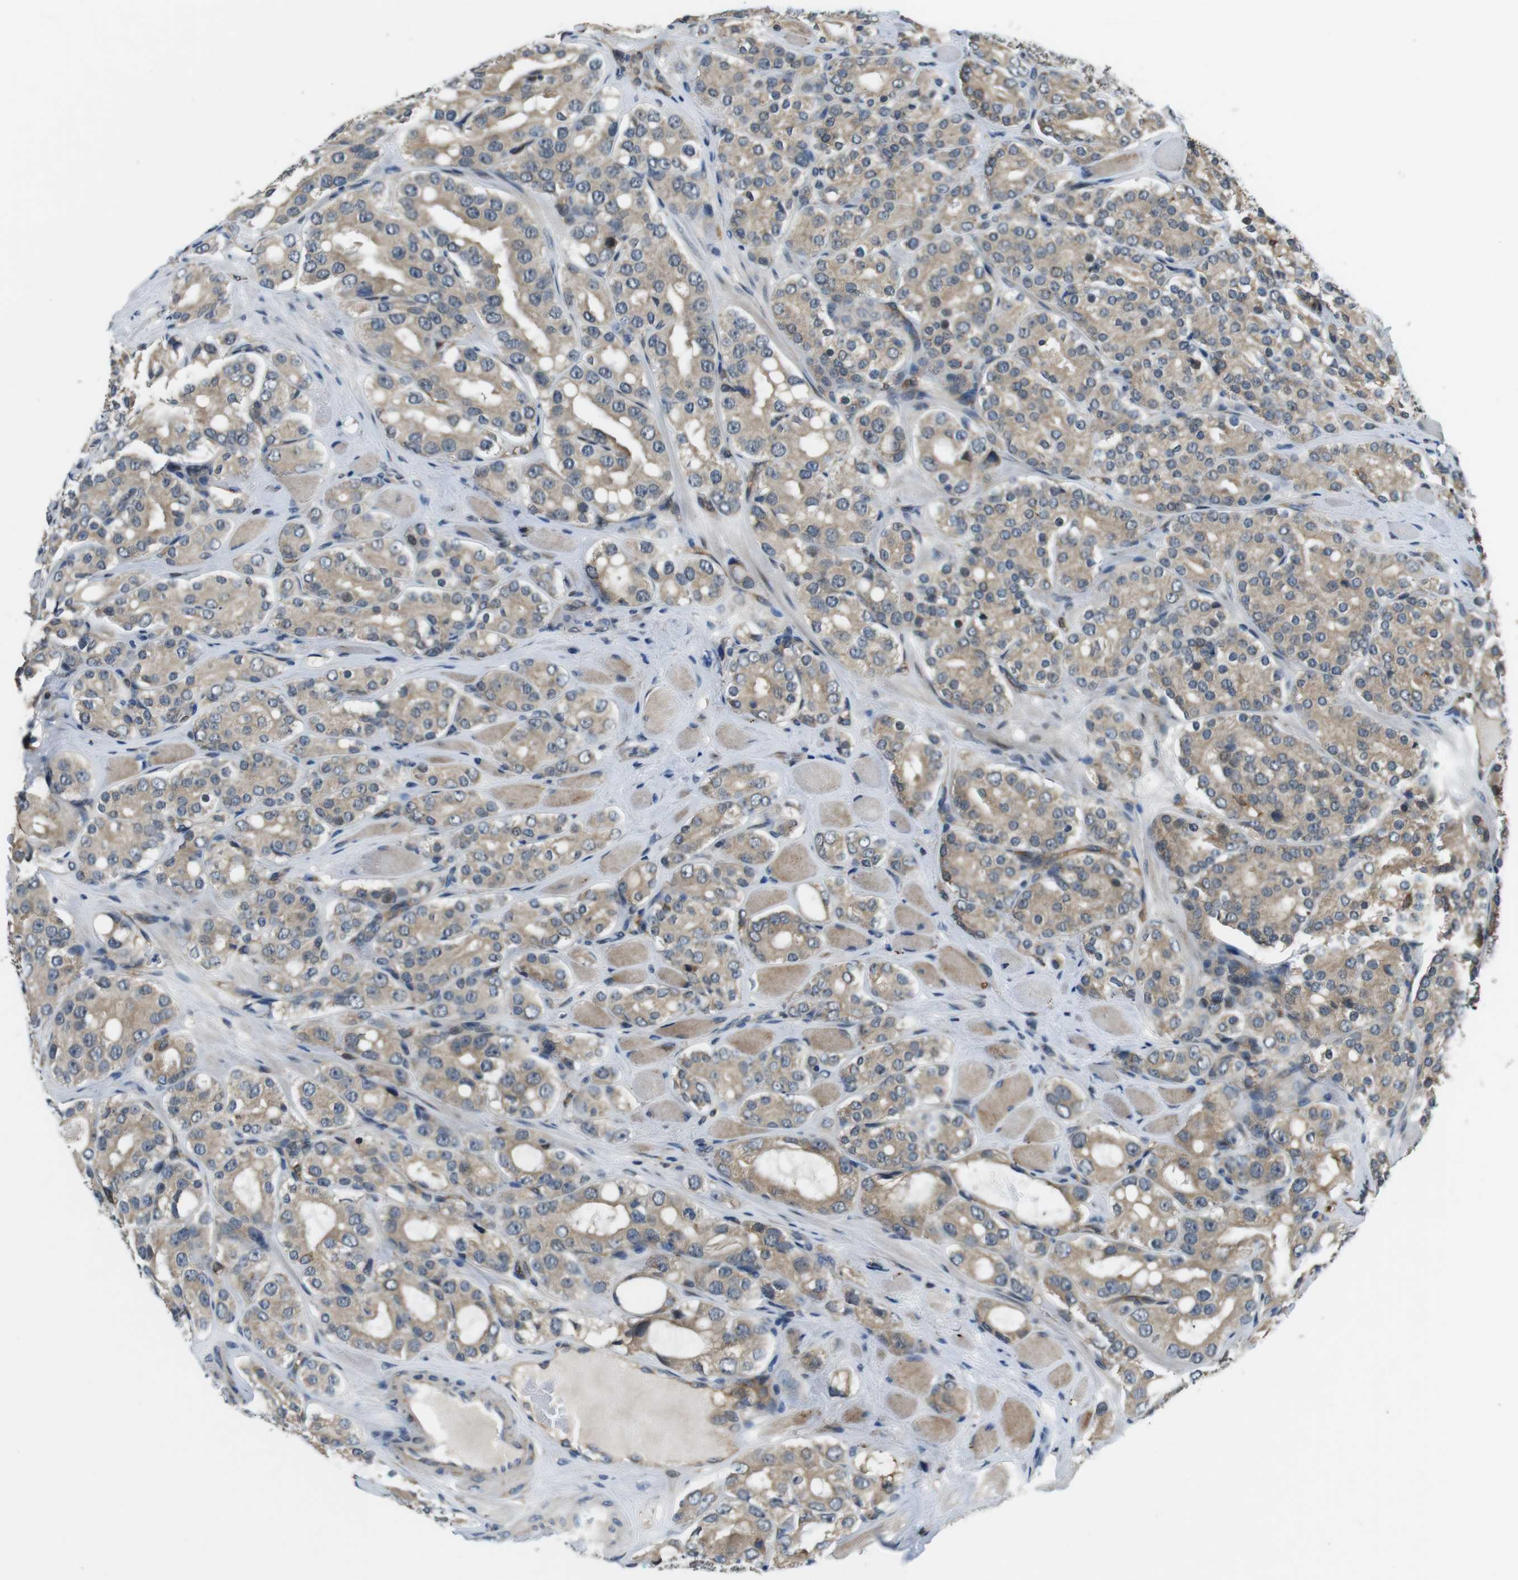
{"staining": {"intensity": "moderate", "quantity": ">75%", "location": "cytoplasmic/membranous"}, "tissue": "prostate cancer", "cell_type": "Tumor cells", "image_type": "cancer", "snomed": [{"axis": "morphology", "description": "Adenocarcinoma, High grade"}, {"axis": "topography", "description": "Prostate"}], "caption": "Immunohistochemical staining of human prostate cancer (high-grade adenocarcinoma) exhibits medium levels of moderate cytoplasmic/membranous staining in approximately >75% of tumor cells. Using DAB (3,3'-diaminobenzidine) (brown) and hematoxylin (blue) stains, captured at high magnification using brightfield microscopy.", "gene": "PALD1", "patient": {"sex": "male", "age": 65}}